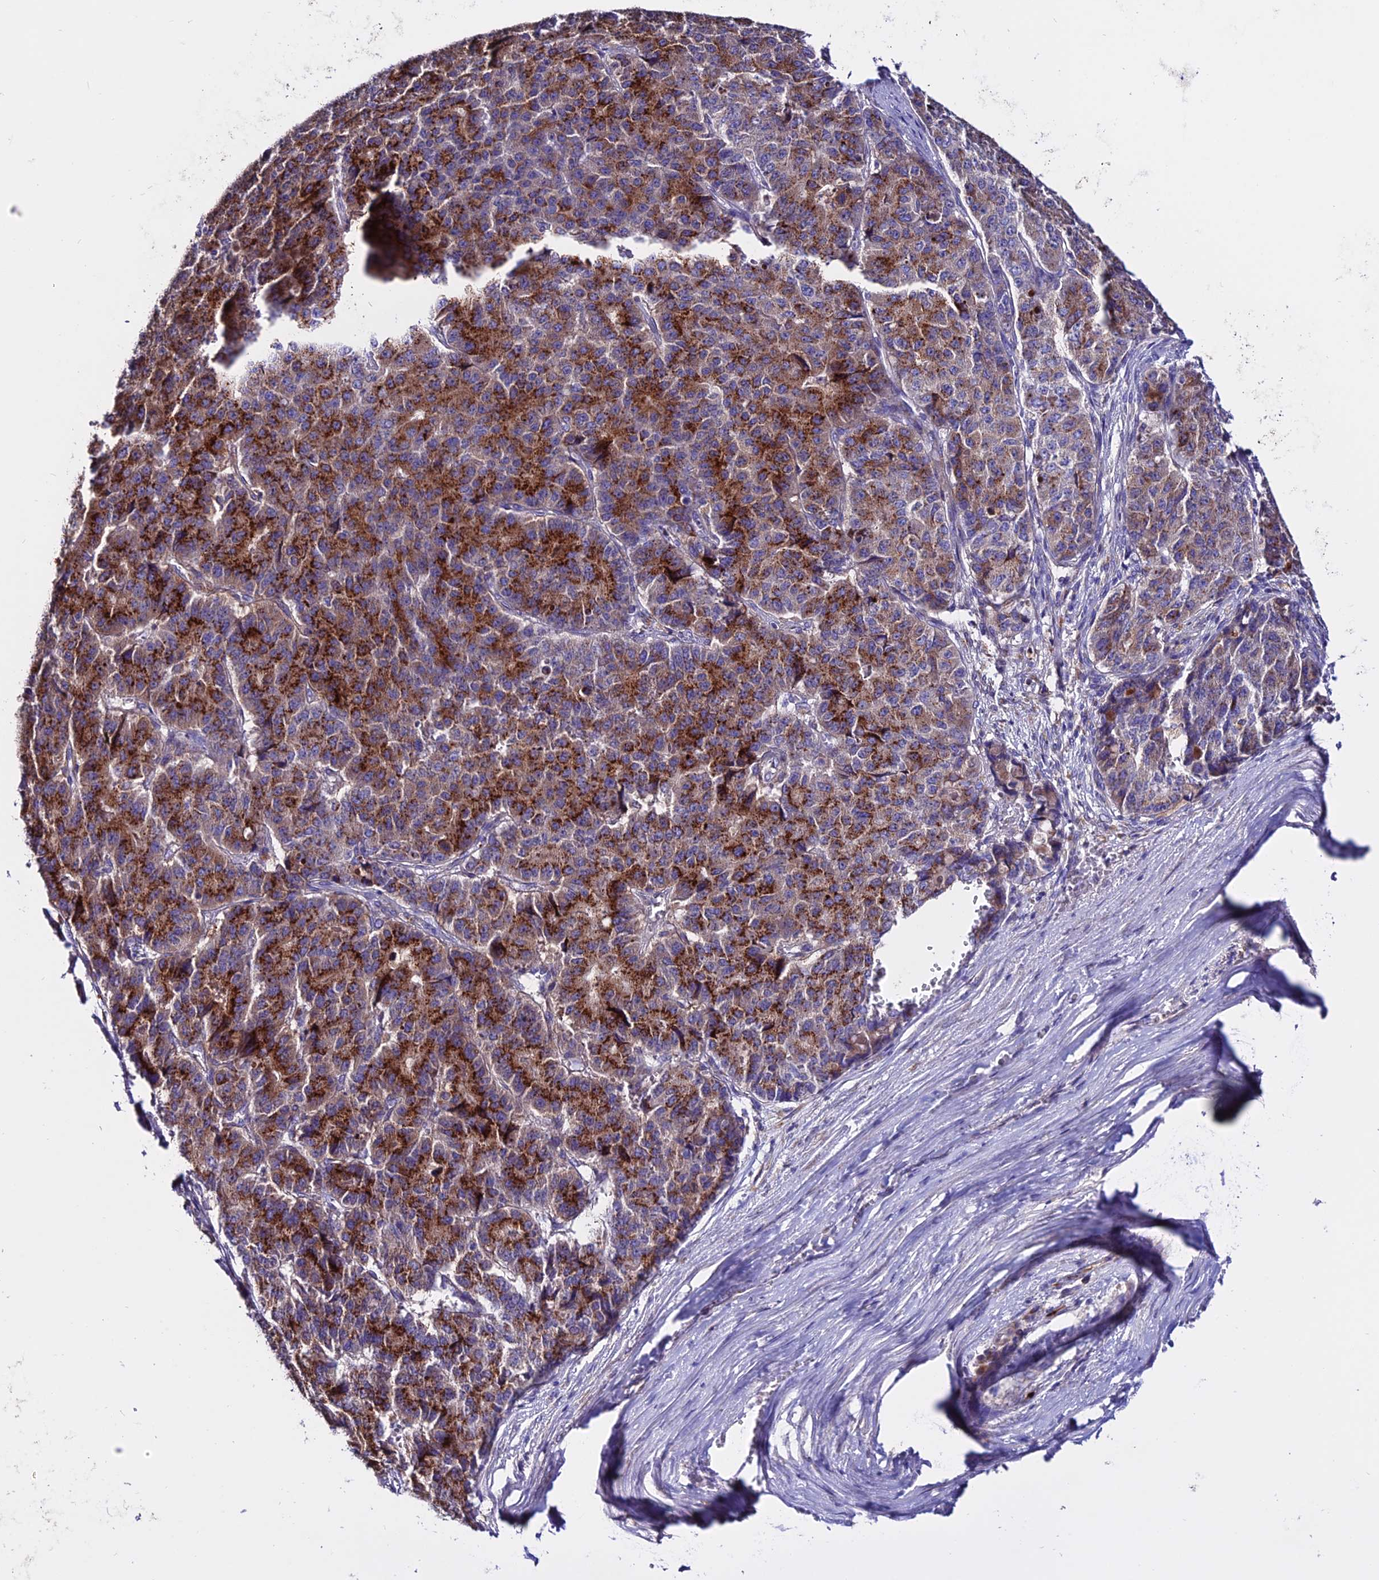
{"staining": {"intensity": "strong", "quantity": ">75%", "location": "cytoplasmic/membranous"}, "tissue": "pancreatic cancer", "cell_type": "Tumor cells", "image_type": "cancer", "snomed": [{"axis": "morphology", "description": "Adenocarcinoma, NOS"}, {"axis": "topography", "description": "Pancreas"}], "caption": "This is a micrograph of immunohistochemistry (IHC) staining of pancreatic adenocarcinoma, which shows strong expression in the cytoplasmic/membranous of tumor cells.", "gene": "OR51Q1", "patient": {"sex": "male", "age": 50}}